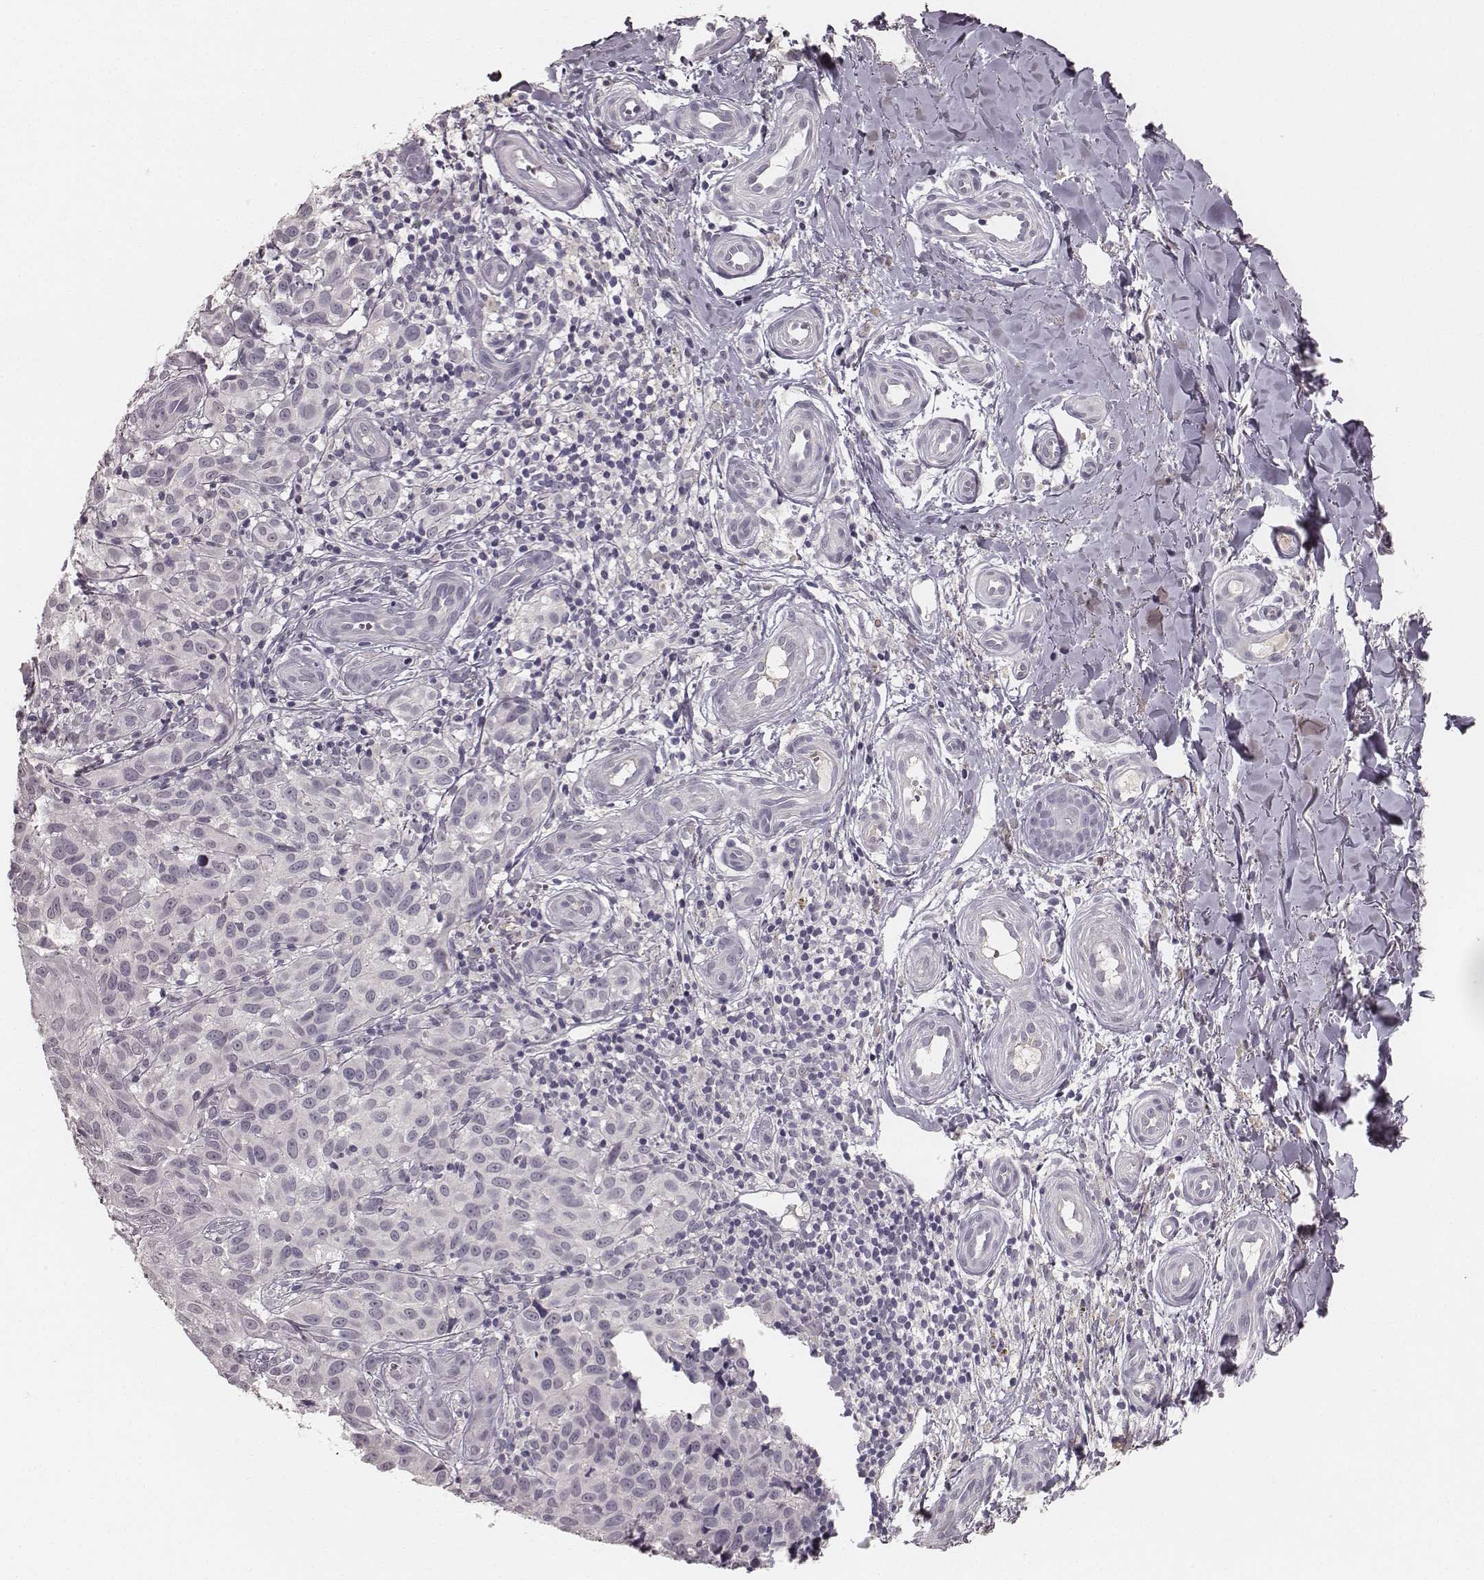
{"staining": {"intensity": "negative", "quantity": "none", "location": "none"}, "tissue": "melanoma", "cell_type": "Tumor cells", "image_type": "cancer", "snomed": [{"axis": "morphology", "description": "Malignant melanoma, NOS"}, {"axis": "topography", "description": "Skin"}], "caption": "Immunohistochemistry (IHC) of human melanoma shows no staining in tumor cells.", "gene": "LY6K", "patient": {"sex": "female", "age": 53}}